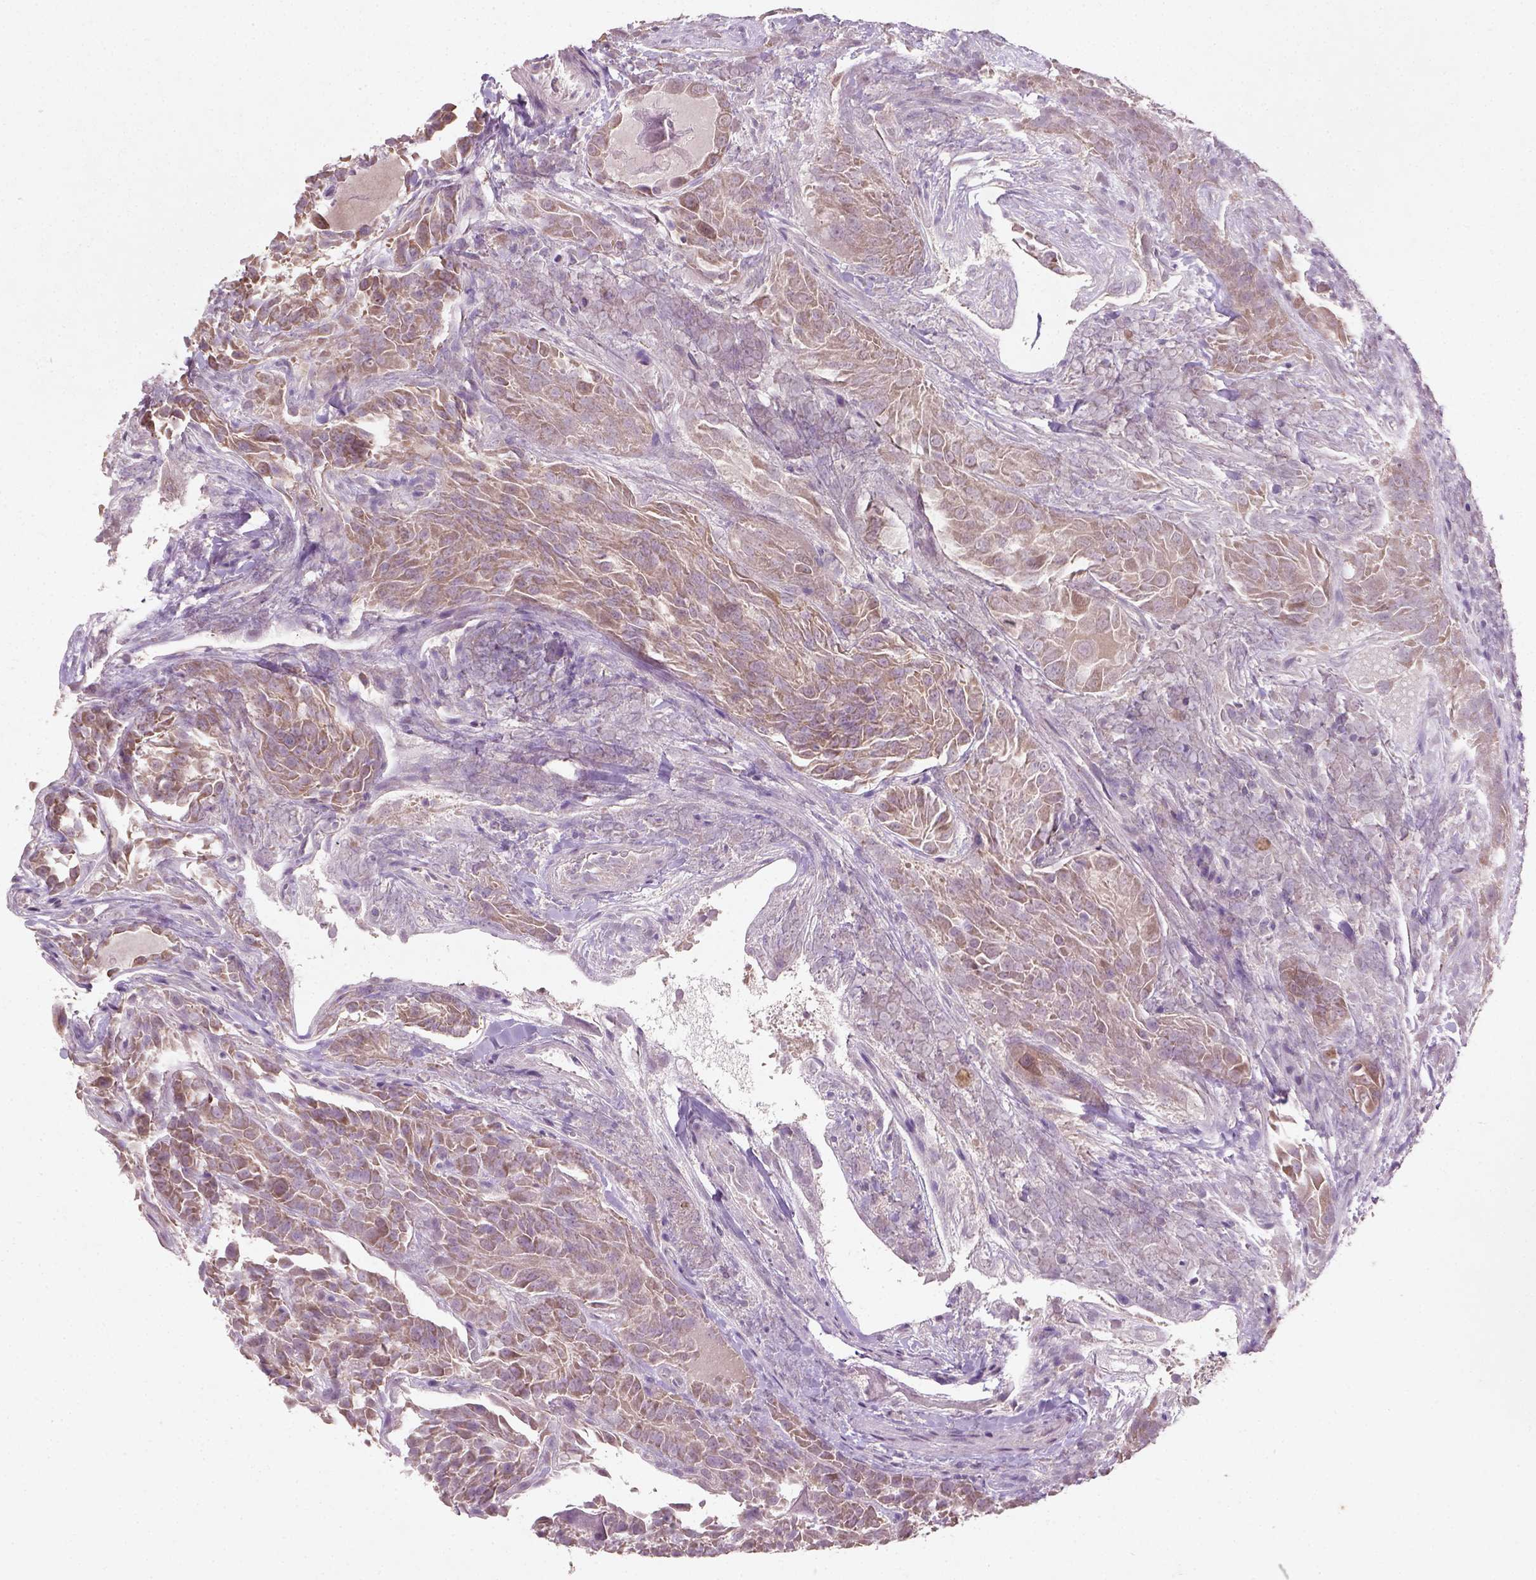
{"staining": {"intensity": "moderate", "quantity": ">75%", "location": "cytoplasmic/membranous"}, "tissue": "thyroid cancer", "cell_type": "Tumor cells", "image_type": "cancer", "snomed": [{"axis": "morphology", "description": "Papillary adenocarcinoma, NOS"}, {"axis": "topography", "description": "Thyroid gland"}], "caption": "Immunohistochemical staining of human papillary adenocarcinoma (thyroid) reveals medium levels of moderate cytoplasmic/membranous positivity in approximately >75% of tumor cells.", "gene": "CAMKK1", "patient": {"sex": "female", "age": 37}}